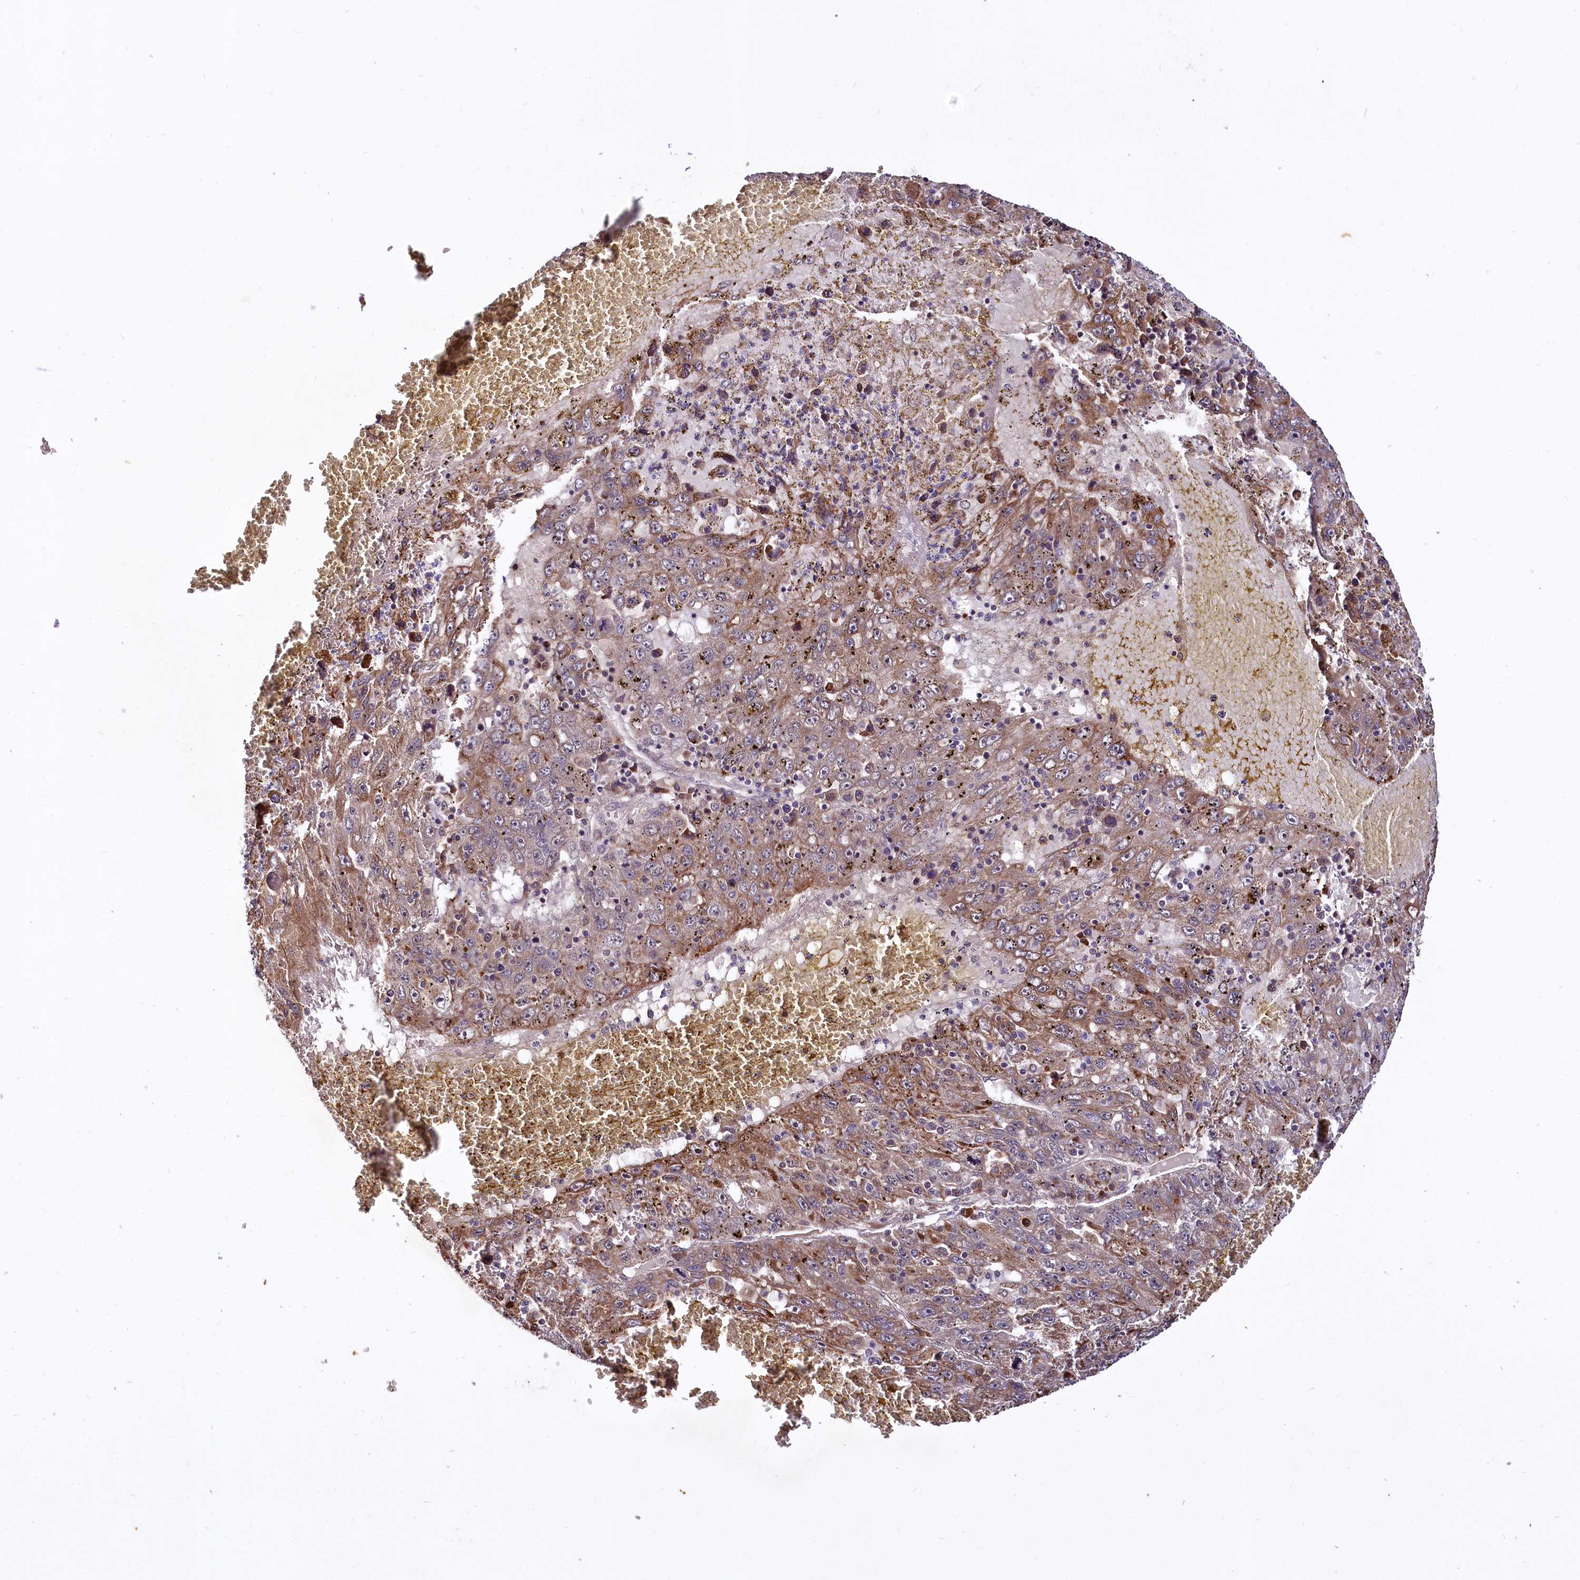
{"staining": {"intensity": "weak", "quantity": ">75%", "location": "cytoplasmic/membranous"}, "tissue": "liver cancer", "cell_type": "Tumor cells", "image_type": "cancer", "snomed": [{"axis": "morphology", "description": "Carcinoma, Hepatocellular, NOS"}, {"axis": "topography", "description": "Liver"}], "caption": "Weak cytoplasmic/membranous positivity is appreciated in approximately >75% of tumor cells in liver cancer (hepatocellular carcinoma).", "gene": "UBE3A", "patient": {"sex": "male", "age": 49}}